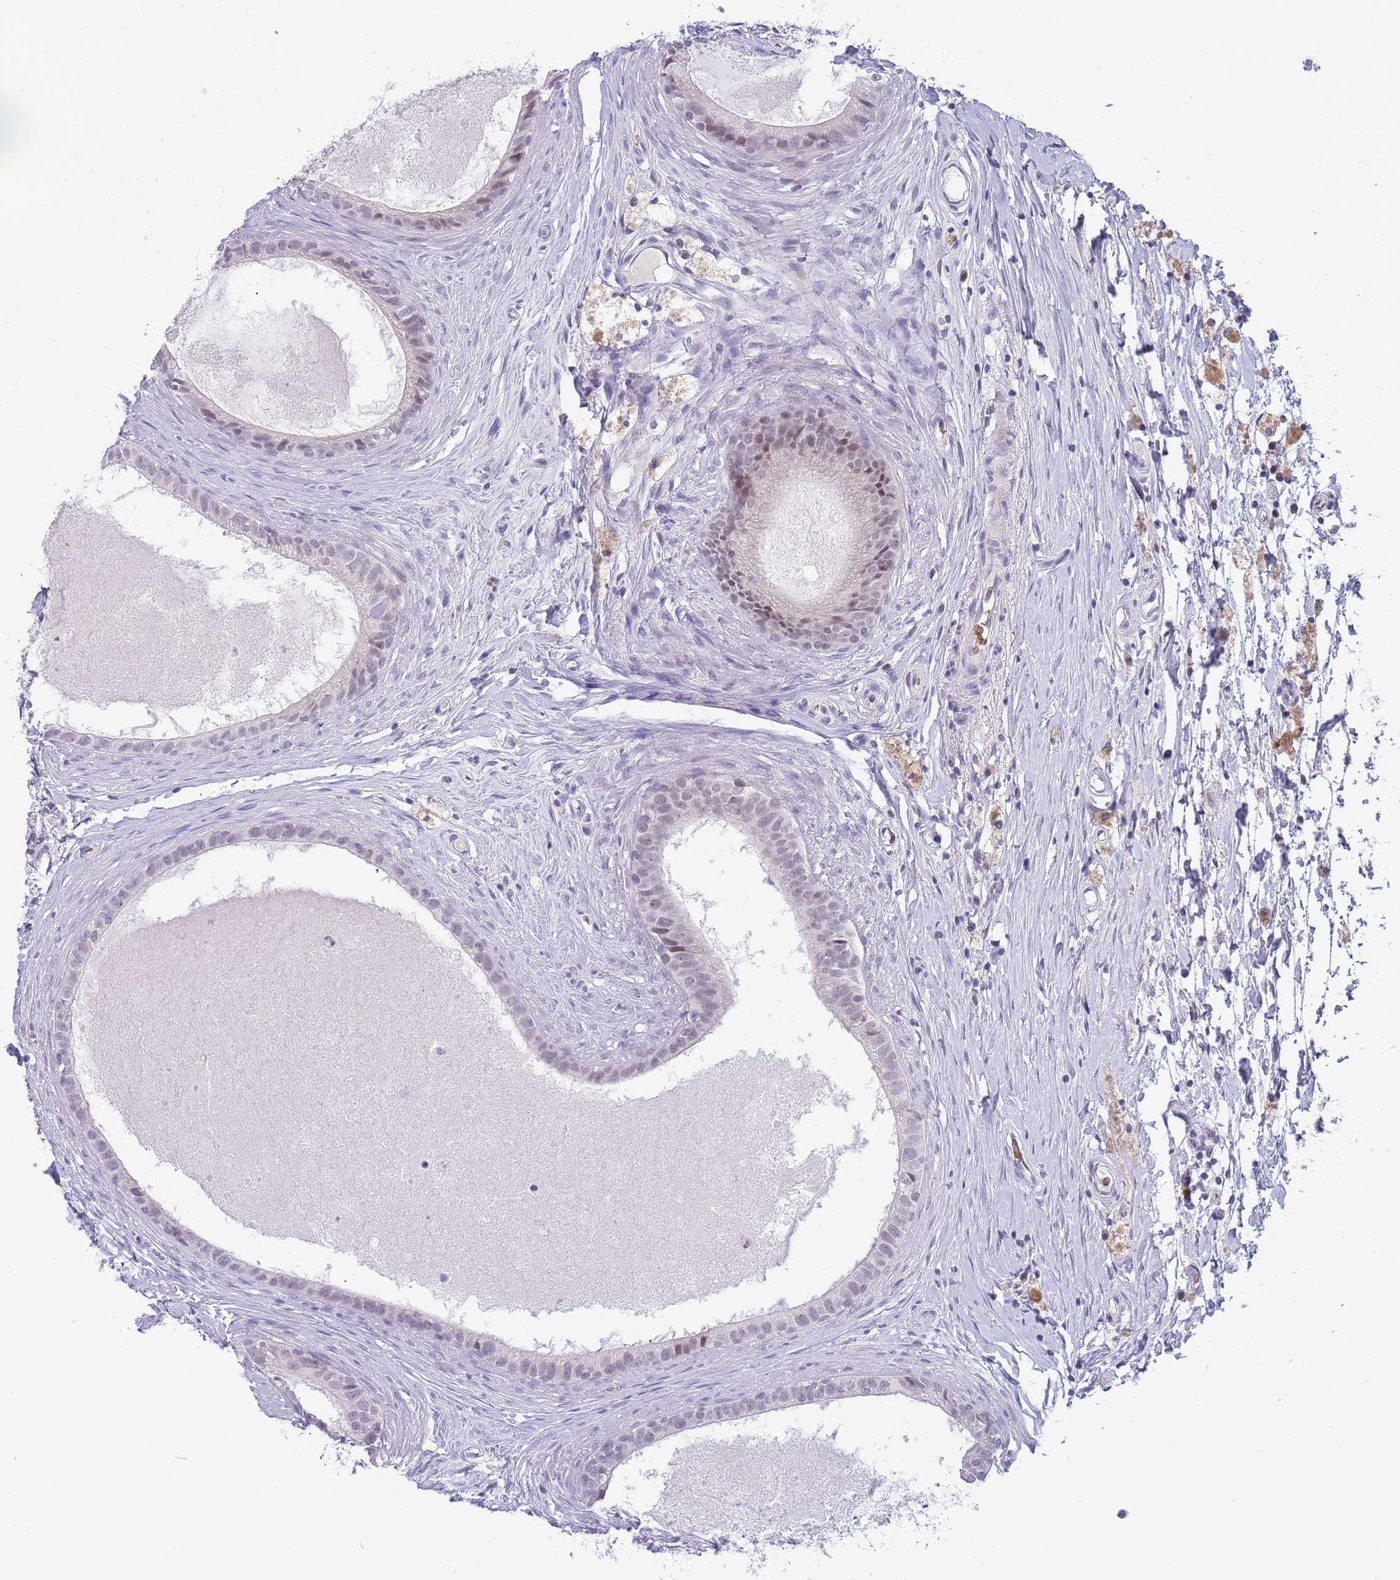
{"staining": {"intensity": "weak", "quantity": "25%-75%", "location": "nuclear"}, "tissue": "epididymis", "cell_type": "Glandular cells", "image_type": "normal", "snomed": [{"axis": "morphology", "description": "Normal tissue, NOS"}, {"axis": "topography", "description": "Epididymis"}], "caption": "A brown stain highlights weak nuclear expression of a protein in glandular cells of unremarkable epididymis. Using DAB (brown) and hematoxylin (blue) stains, captured at high magnification using brightfield microscopy.", "gene": "LYPD6B", "patient": {"sex": "male", "age": 80}}